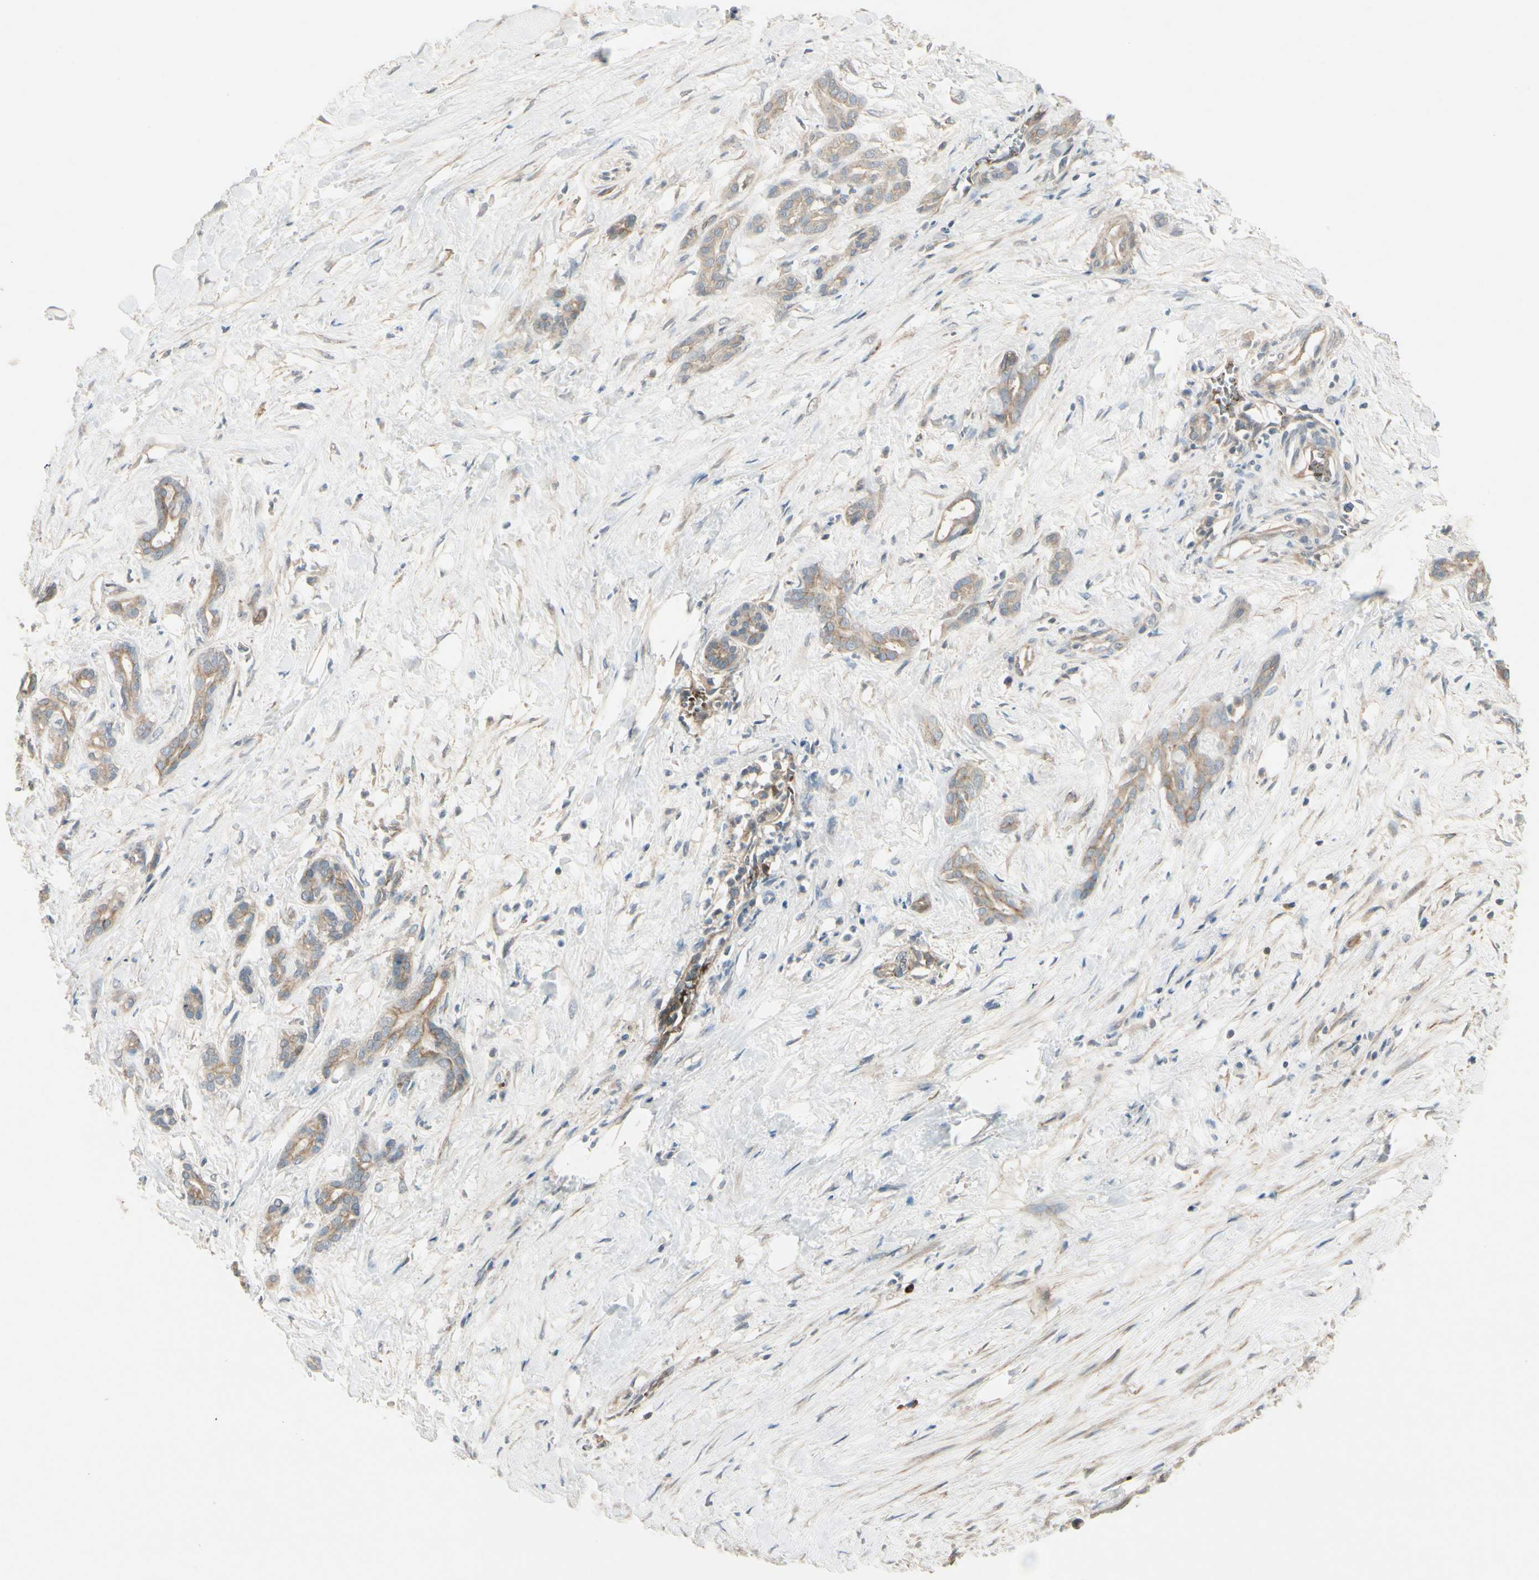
{"staining": {"intensity": "weak", "quantity": ">75%", "location": "cytoplasmic/membranous"}, "tissue": "pancreatic cancer", "cell_type": "Tumor cells", "image_type": "cancer", "snomed": [{"axis": "morphology", "description": "Adenocarcinoma, NOS"}, {"axis": "topography", "description": "Pancreas"}], "caption": "Human pancreatic adenocarcinoma stained with a protein marker demonstrates weak staining in tumor cells.", "gene": "PPP3CB", "patient": {"sex": "male", "age": 41}}